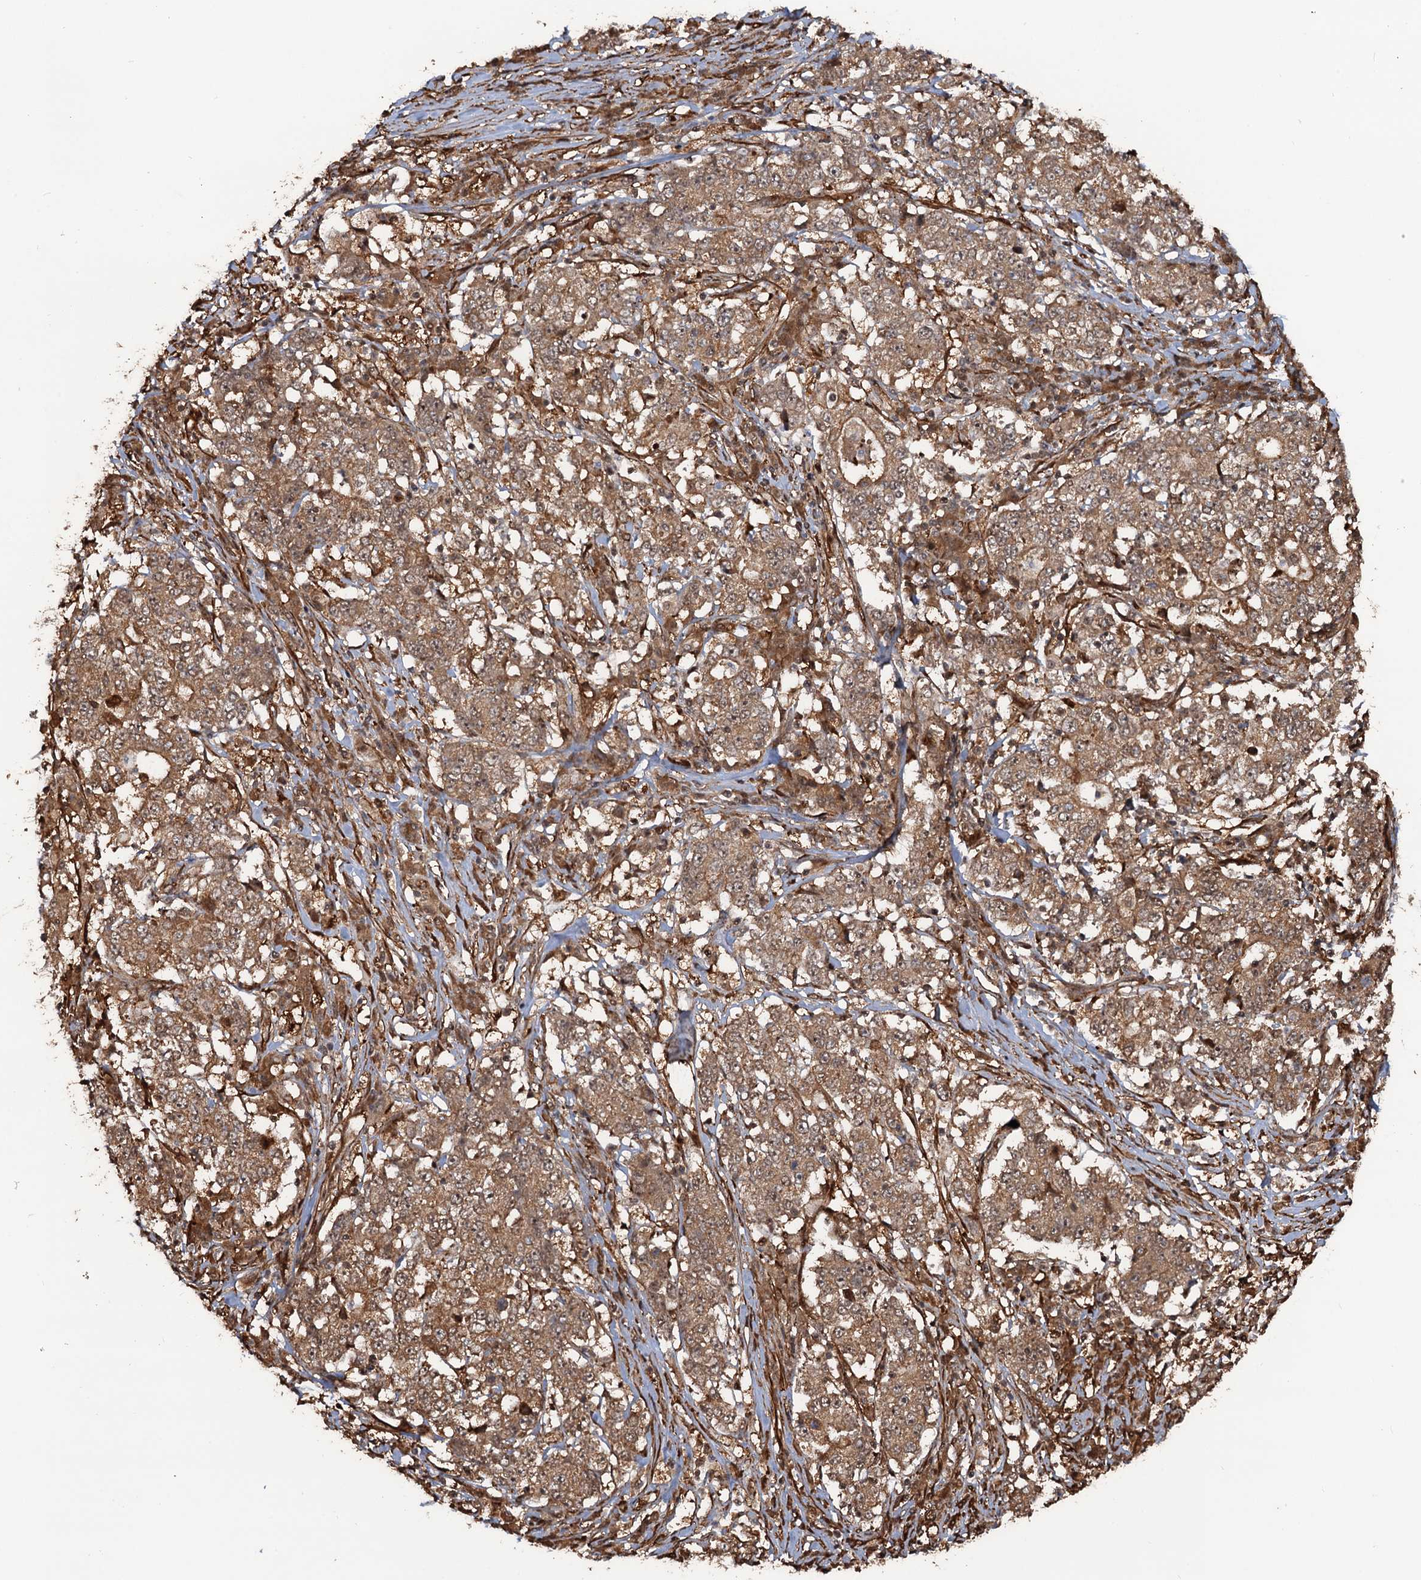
{"staining": {"intensity": "moderate", "quantity": ">75%", "location": "cytoplasmic/membranous"}, "tissue": "stomach cancer", "cell_type": "Tumor cells", "image_type": "cancer", "snomed": [{"axis": "morphology", "description": "Adenocarcinoma, NOS"}, {"axis": "topography", "description": "Stomach"}], "caption": "Tumor cells reveal medium levels of moderate cytoplasmic/membranous expression in about >75% of cells in human stomach adenocarcinoma.", "gene": "SNRNP25", "patient": {"sex": "male", "age": 59}}